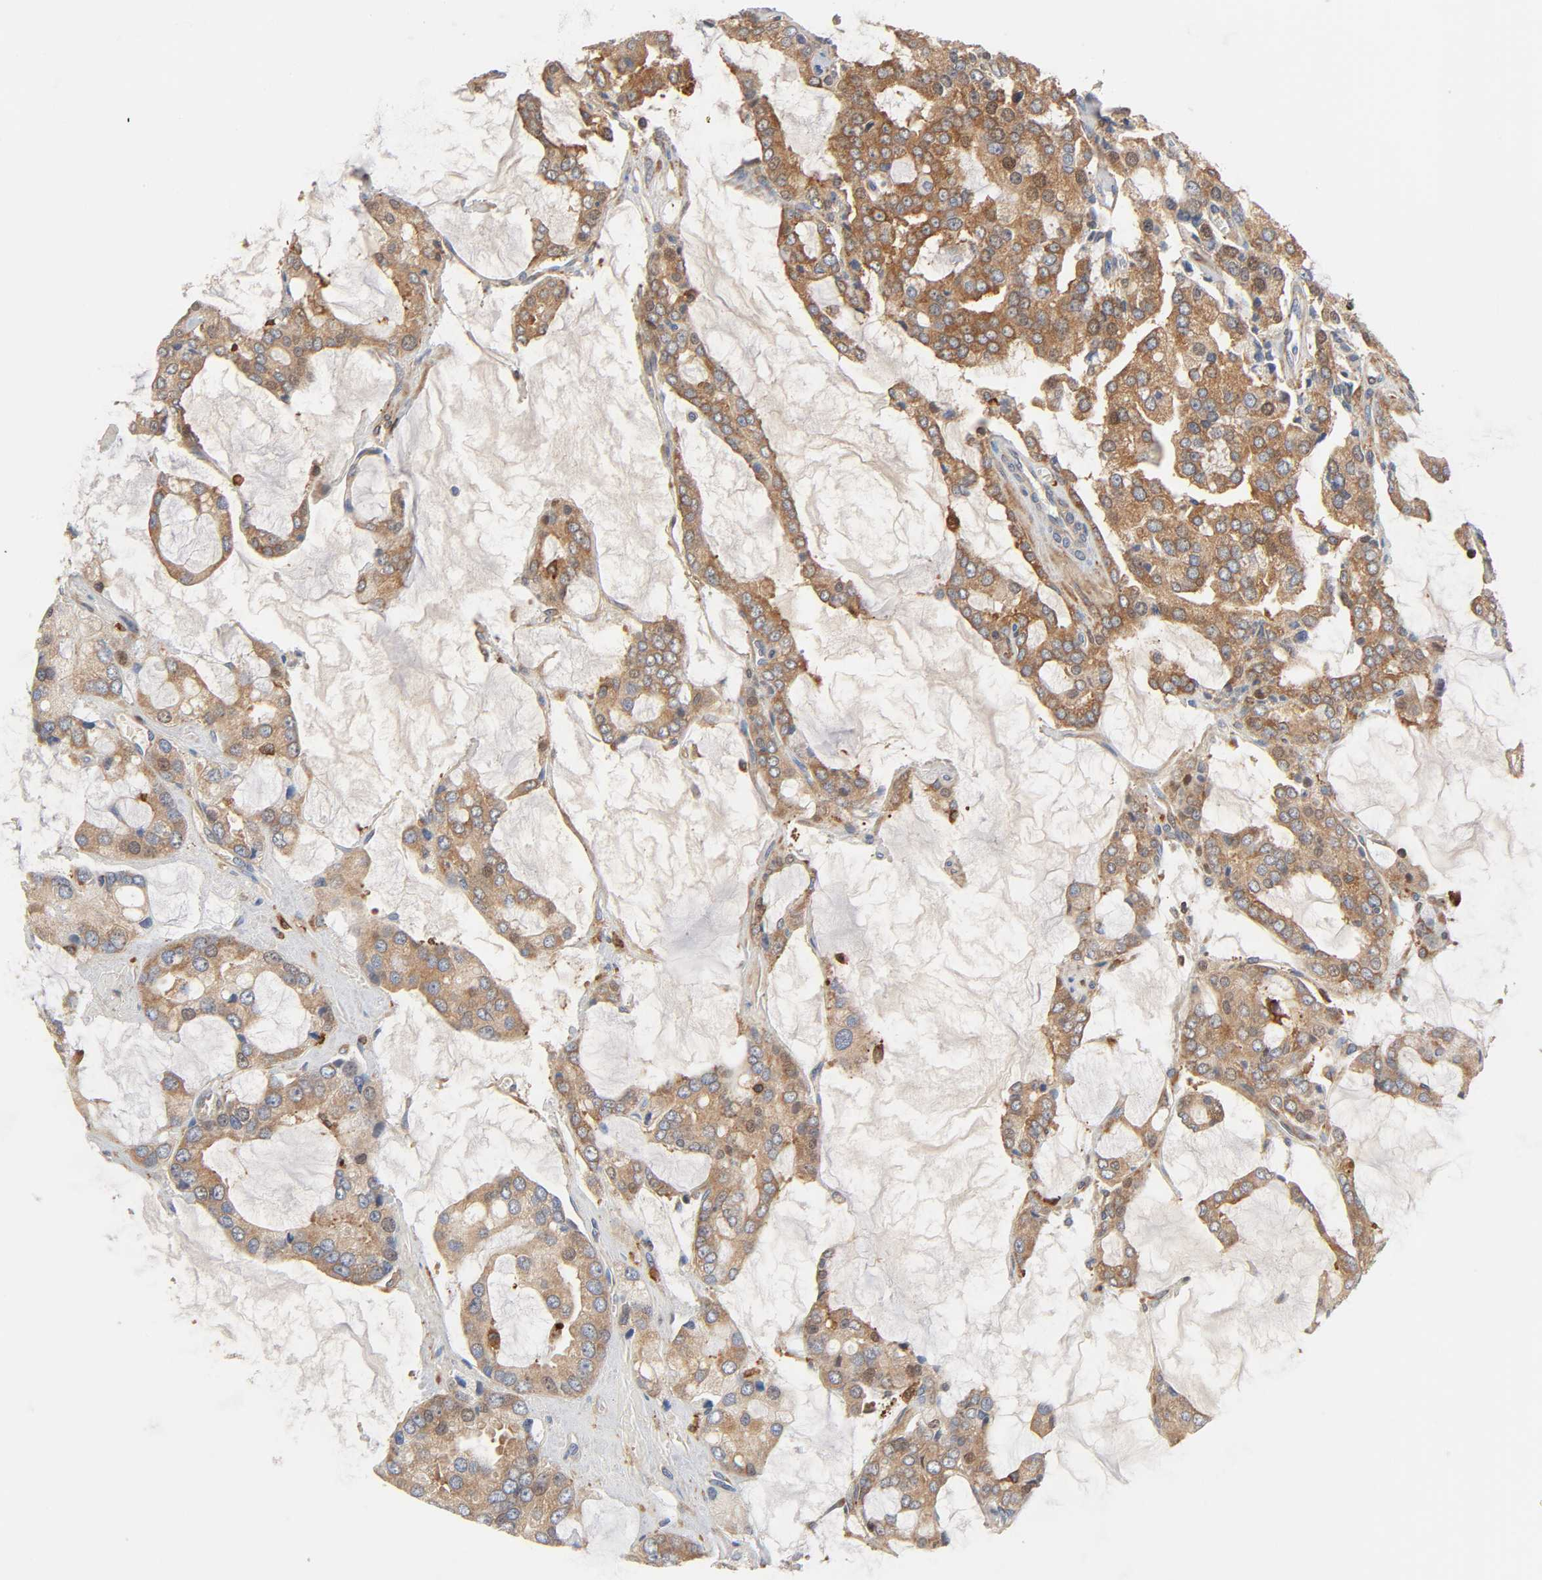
{"staining": {"intensity": "moderate", "quantity": ">75%", "location": "cytoplasmic/membranous,nuclear"}, "tissue": "prostate cancer", "cell_type": "Tumor cells", "image_type": "cancer", "snomed": [{"axis": "morphology", "description": "Adenocarcinoma, High grade"}, {"axis": "topography", "description": "Prostate"}], "caption": "Approximately >75% of tumor cells in human prostate cancer display moderate cytoplasmic/membranous and nuclear protein expression as visualized by brown immunohistochemical staining.", "gene": "BIN1", "patient": {"sex": "male", "age": 67}}